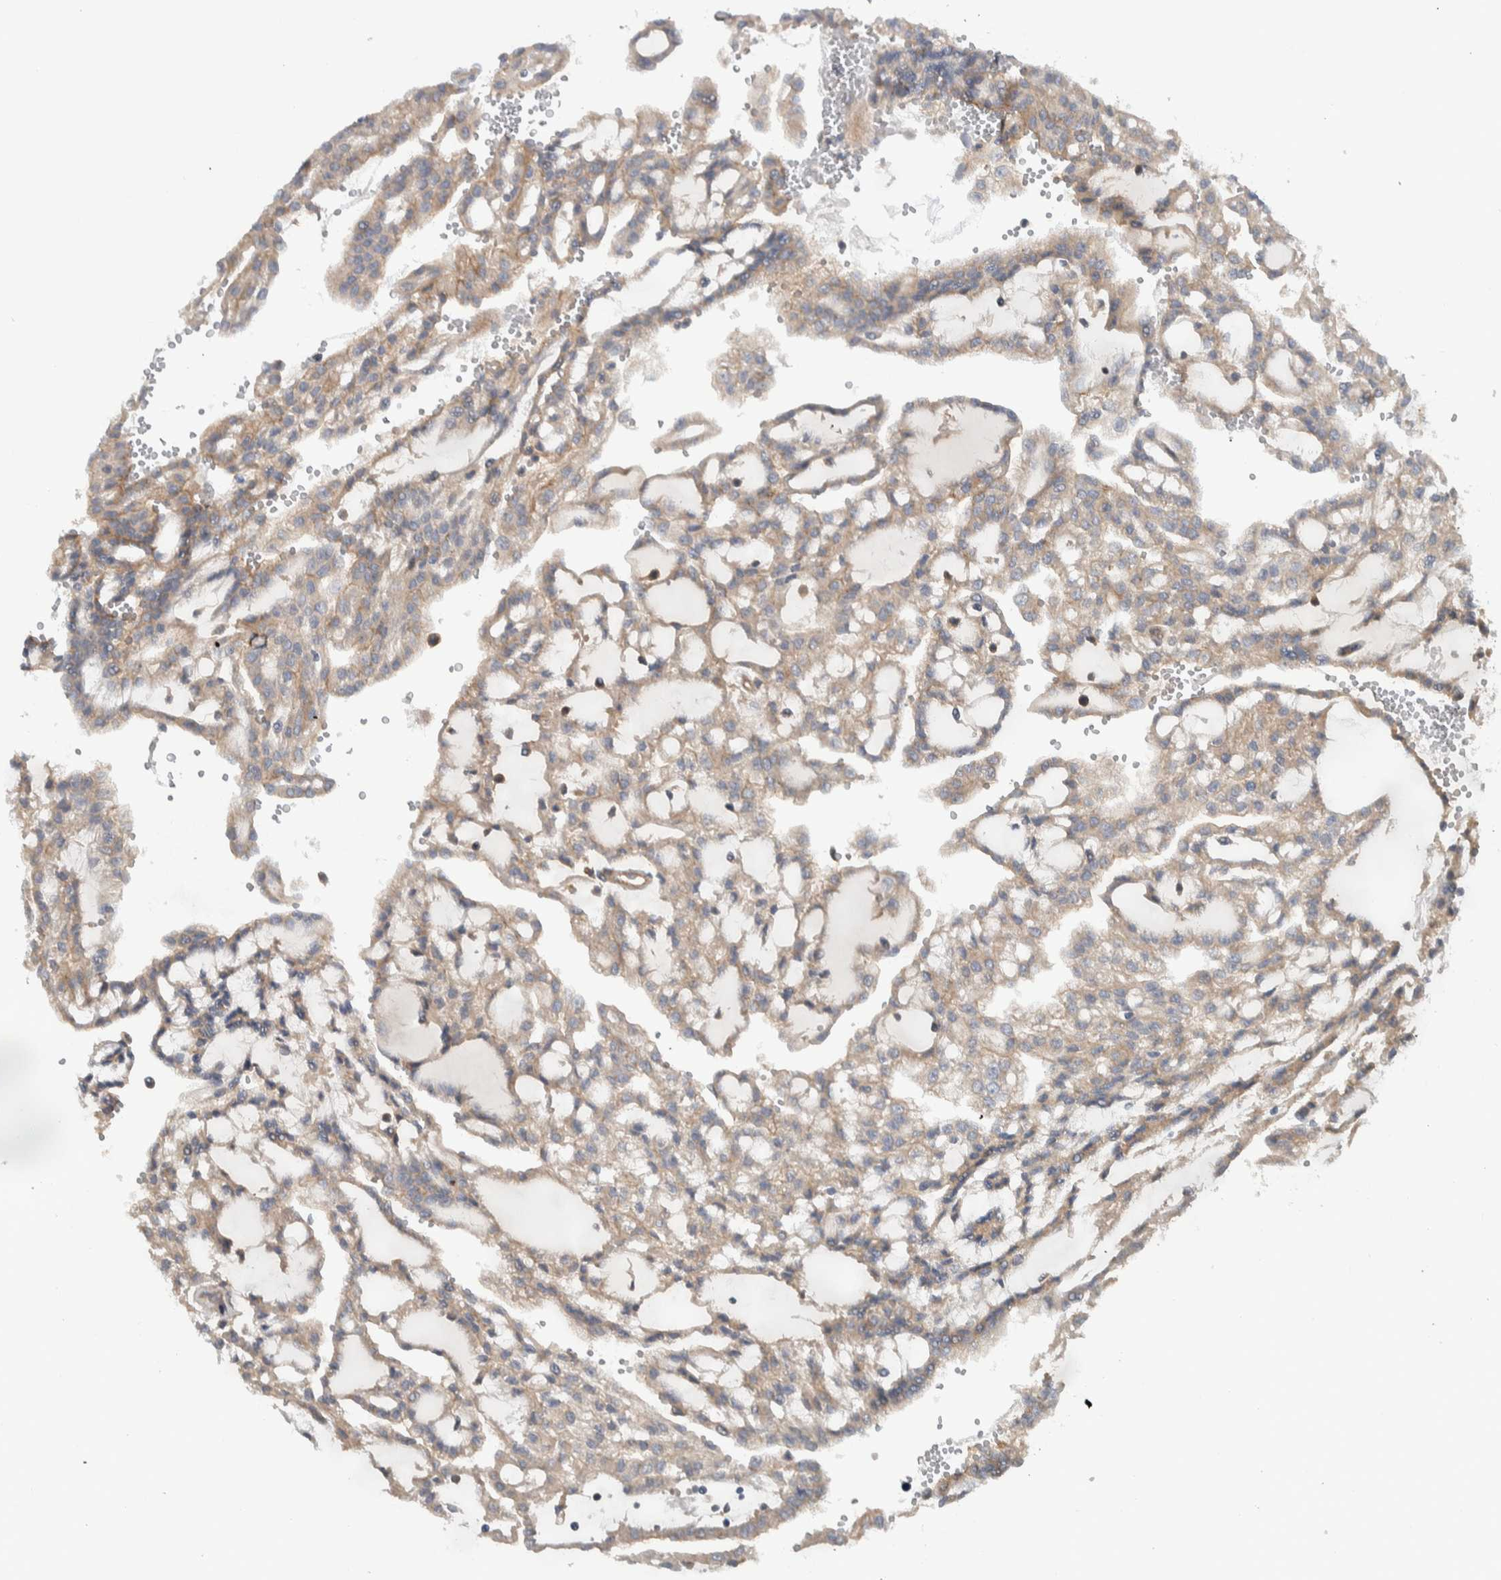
{"staining": {"intensity": "weak", "quantity": "25%-75%", "location": "cytoplasmic/membranous"}, "tissue": "renal cancer", "cell_type": "Tumor cells", "image_type": "cancer", "snomed": [{"axis": "morphology", "description": "Adenocarcinoma, NOS"}, {"axis": "topography", "description": "Kidney"}], "caption": "The photomicrograph reveals a brown stain indicating the presence of a protein in the cytoplasmic/membranous of tumor cells in adenocarcinoma (renal).", "gene": "MPRIP", "patient": {"sex": "male", "age": 63}}